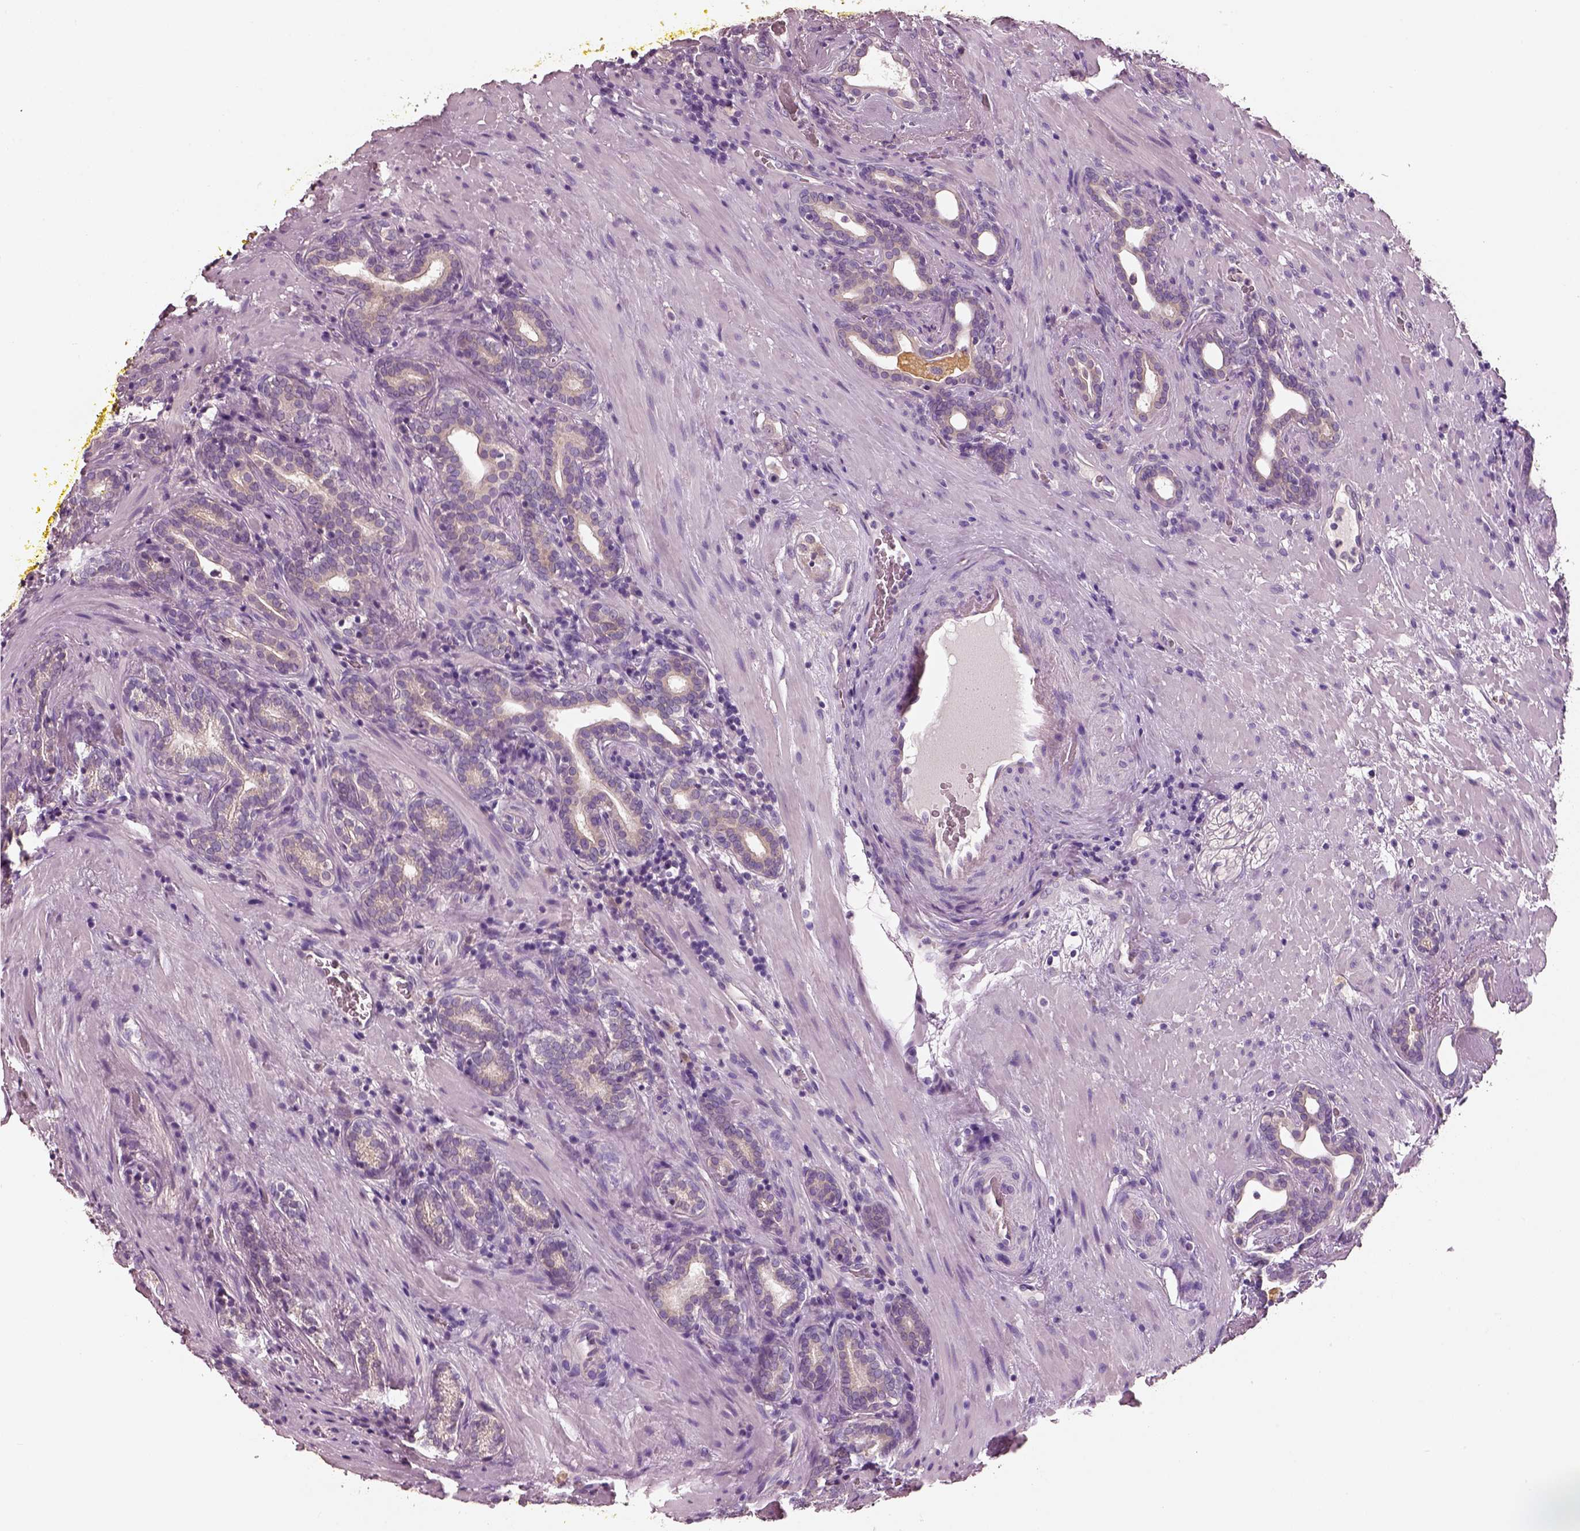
{"staining": {"intensity": "weak", "quantity": "25%-75%", "location": "cytoplasmic/membranous"}, "tissue": "prostate cancer", "cell_type": "Tumor cells", "image_type": "cancer", "snomed": [{"axis": "morphology", "description": "Adenocarcinoma, NOS"}, {"axis": "topography", "description": "Prostate"}], "caption": "Protein analysis of prostate cancer tissue displays weak cytoplasmic/membranous expression in approximately 25%-75% of tumor cells.", "gene": "ELSPBP1", "patient": {"sex": "male", "age": 66}}